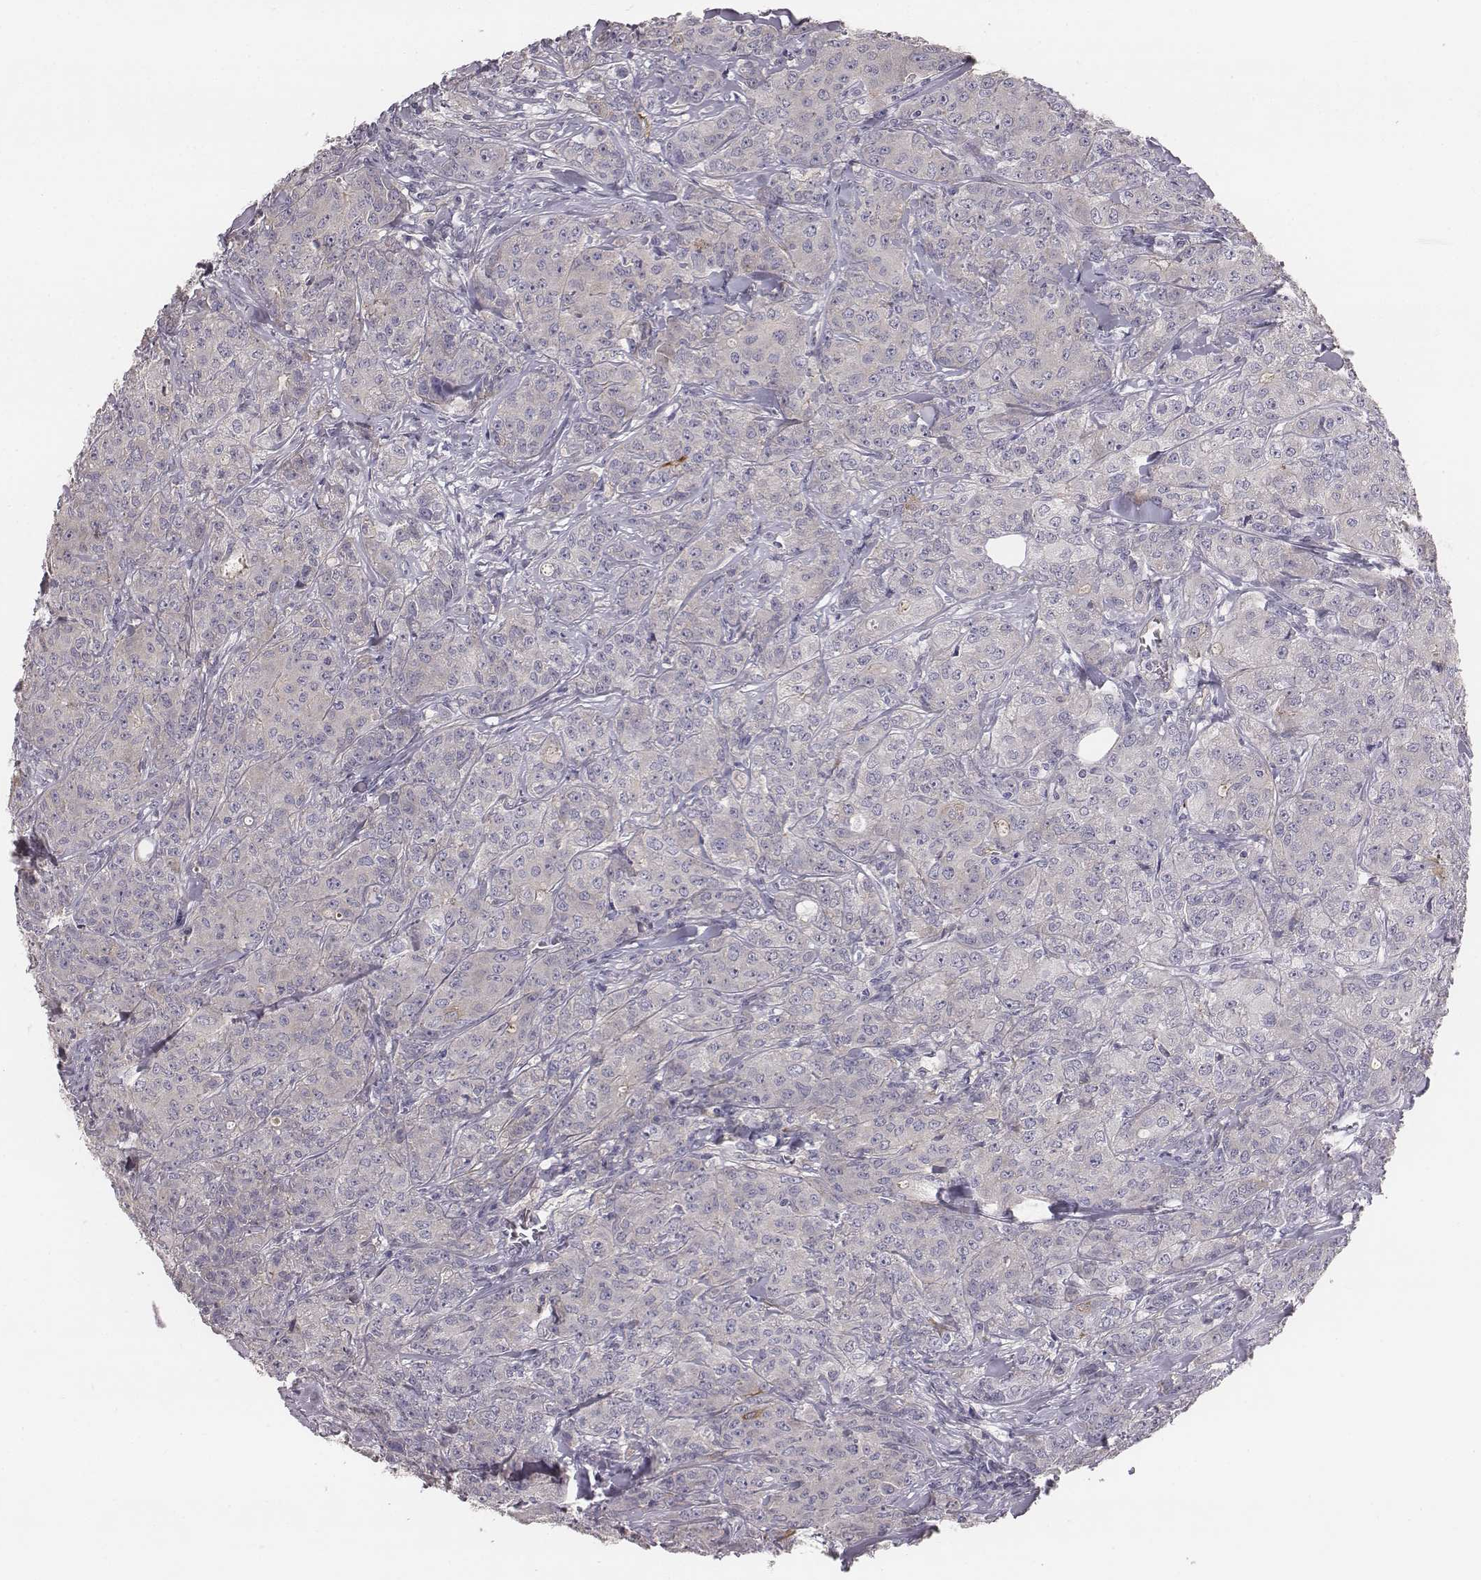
{"staining": {"intensity": "negative", "quantity": "none", "location": "none"}, "tissue": "breast cancer", "cell_type": "Tumor cells", "image_type": "cancer", "snomed": [{"axis": "morphology", "description": "Duct carcinoma"}, {"axis": "topography", "description": "Breast"}], "caption": "This is a micrograph of immunohistochemistry staining of breast infiltrating ductal carcinoma, which shows no staining in tumor cells.", "gene": "PRKCZ", "patient": {"sex": "female", "age": 43}}